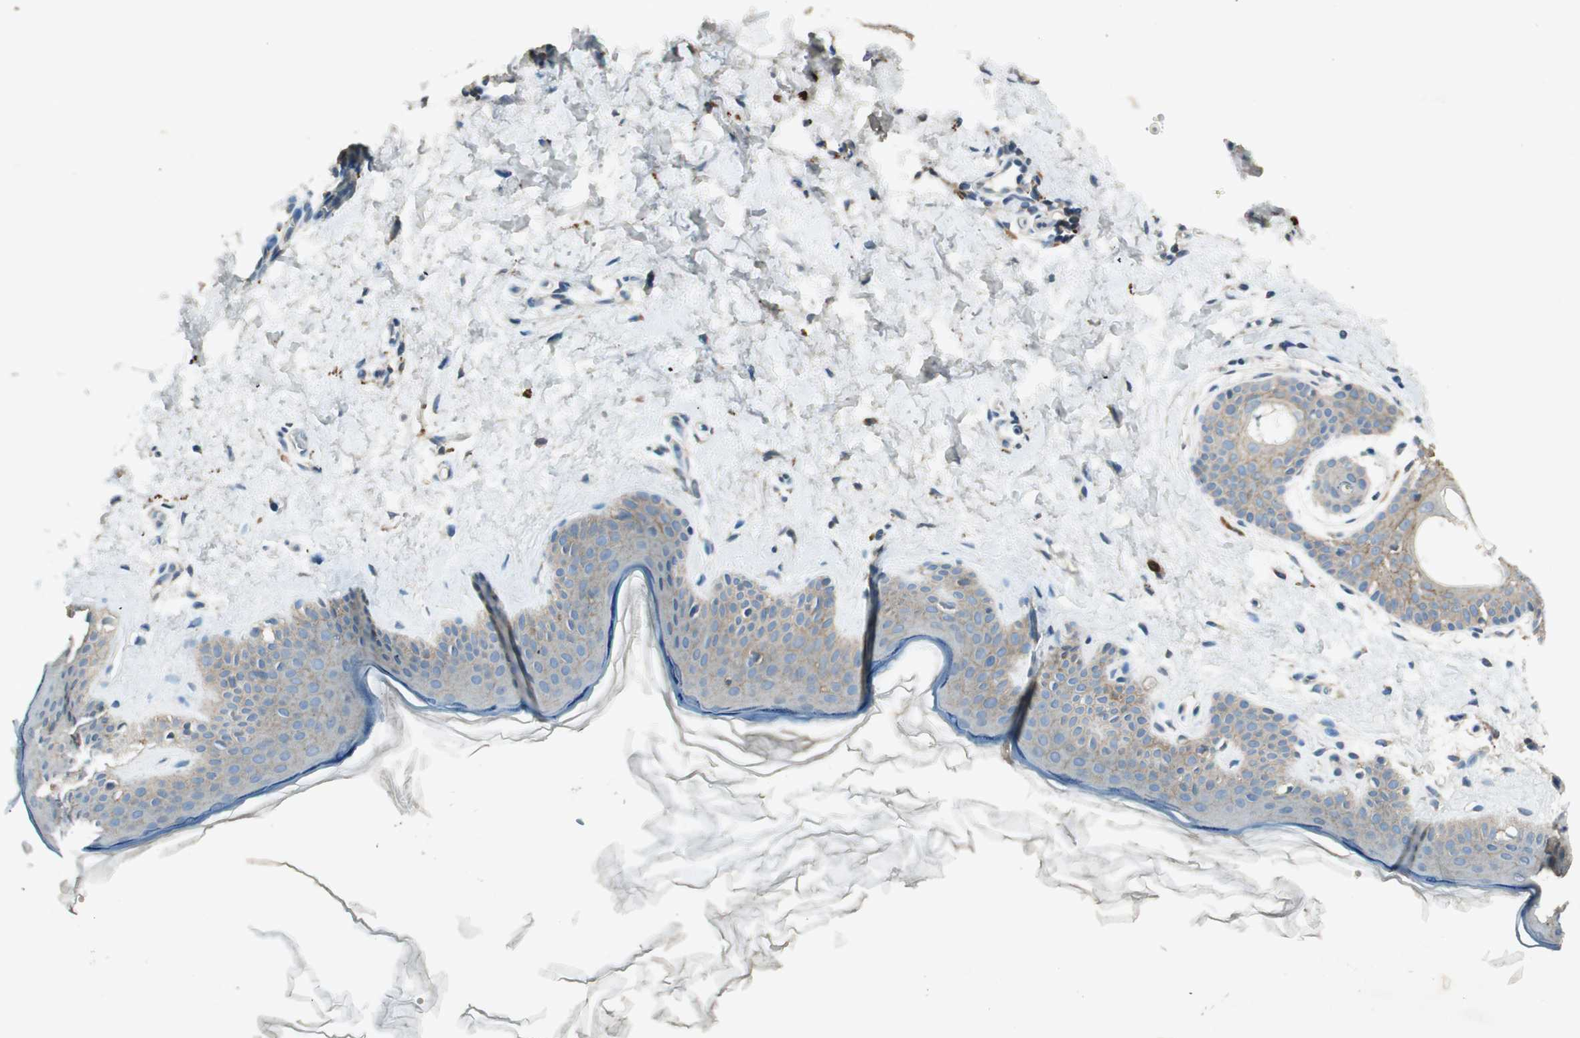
{"staining": {"intensity": "negative", "quantity": "none", "location": "none"}, "tissue": "skin", "cell_type": "Fibroblasts", "image_type": "normal", "snomed": [{"axis": "morphology", "description": "Normal tissue, NOS"}, {"axis": "topography", "description": "Skin"}], "caption": "Immunohistochemical staining of normal skin shows no significant staining in fibroblasts. Nuclei are stained in blue.", "gene": "NKAIN1", "patient": {"sex": "female", "age": 56}}